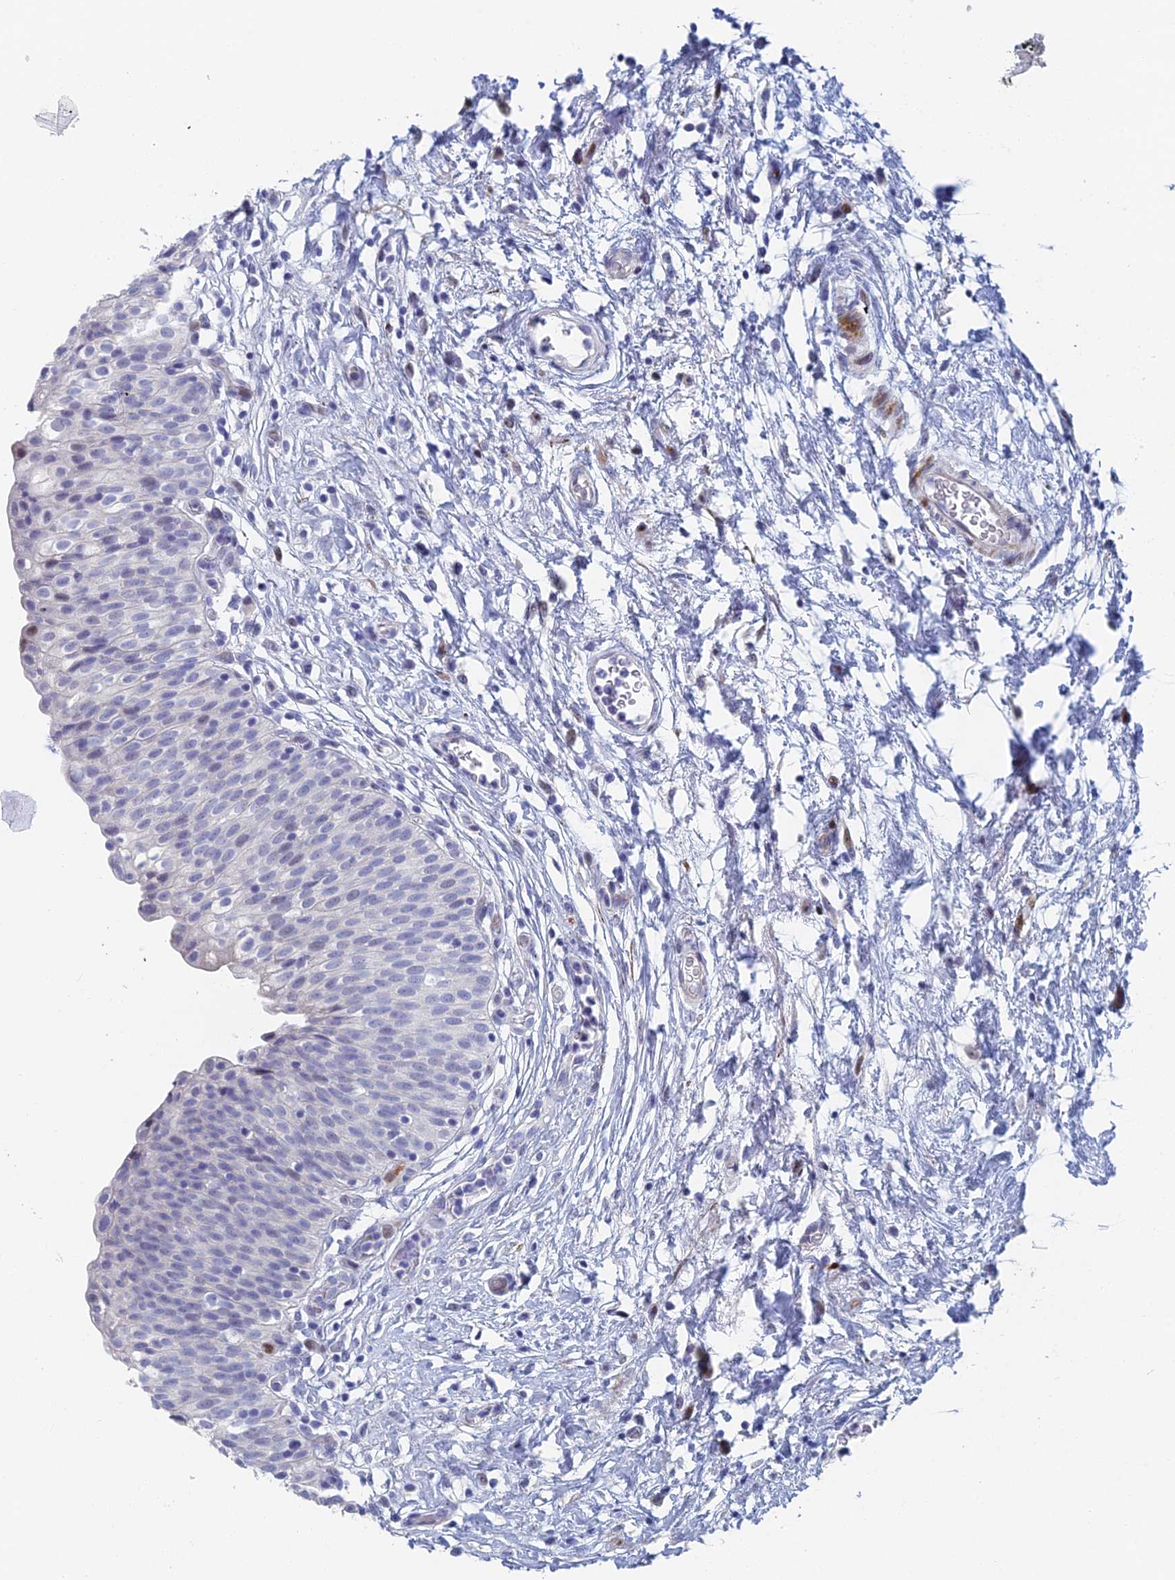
{"staining": {"intensity": "negative", "quantity": "none", "location": "none"}, "tissue": "urinary bladder", "cell_type": "Urothelial cells", "image_type": "normal", "snomed": [{"axis": "morphology", "description": "Normal tissue, NOS"}, {"axis": "topography", "description": "Urinary bladder"}], "caption": "This is a photomicrograph of immunohistochemistry staining of unremarkable urinary bladder, which shows no staining in urothelial cells.", "gene": "DRGX", "patient": {"sex": "male", "age": 55}}